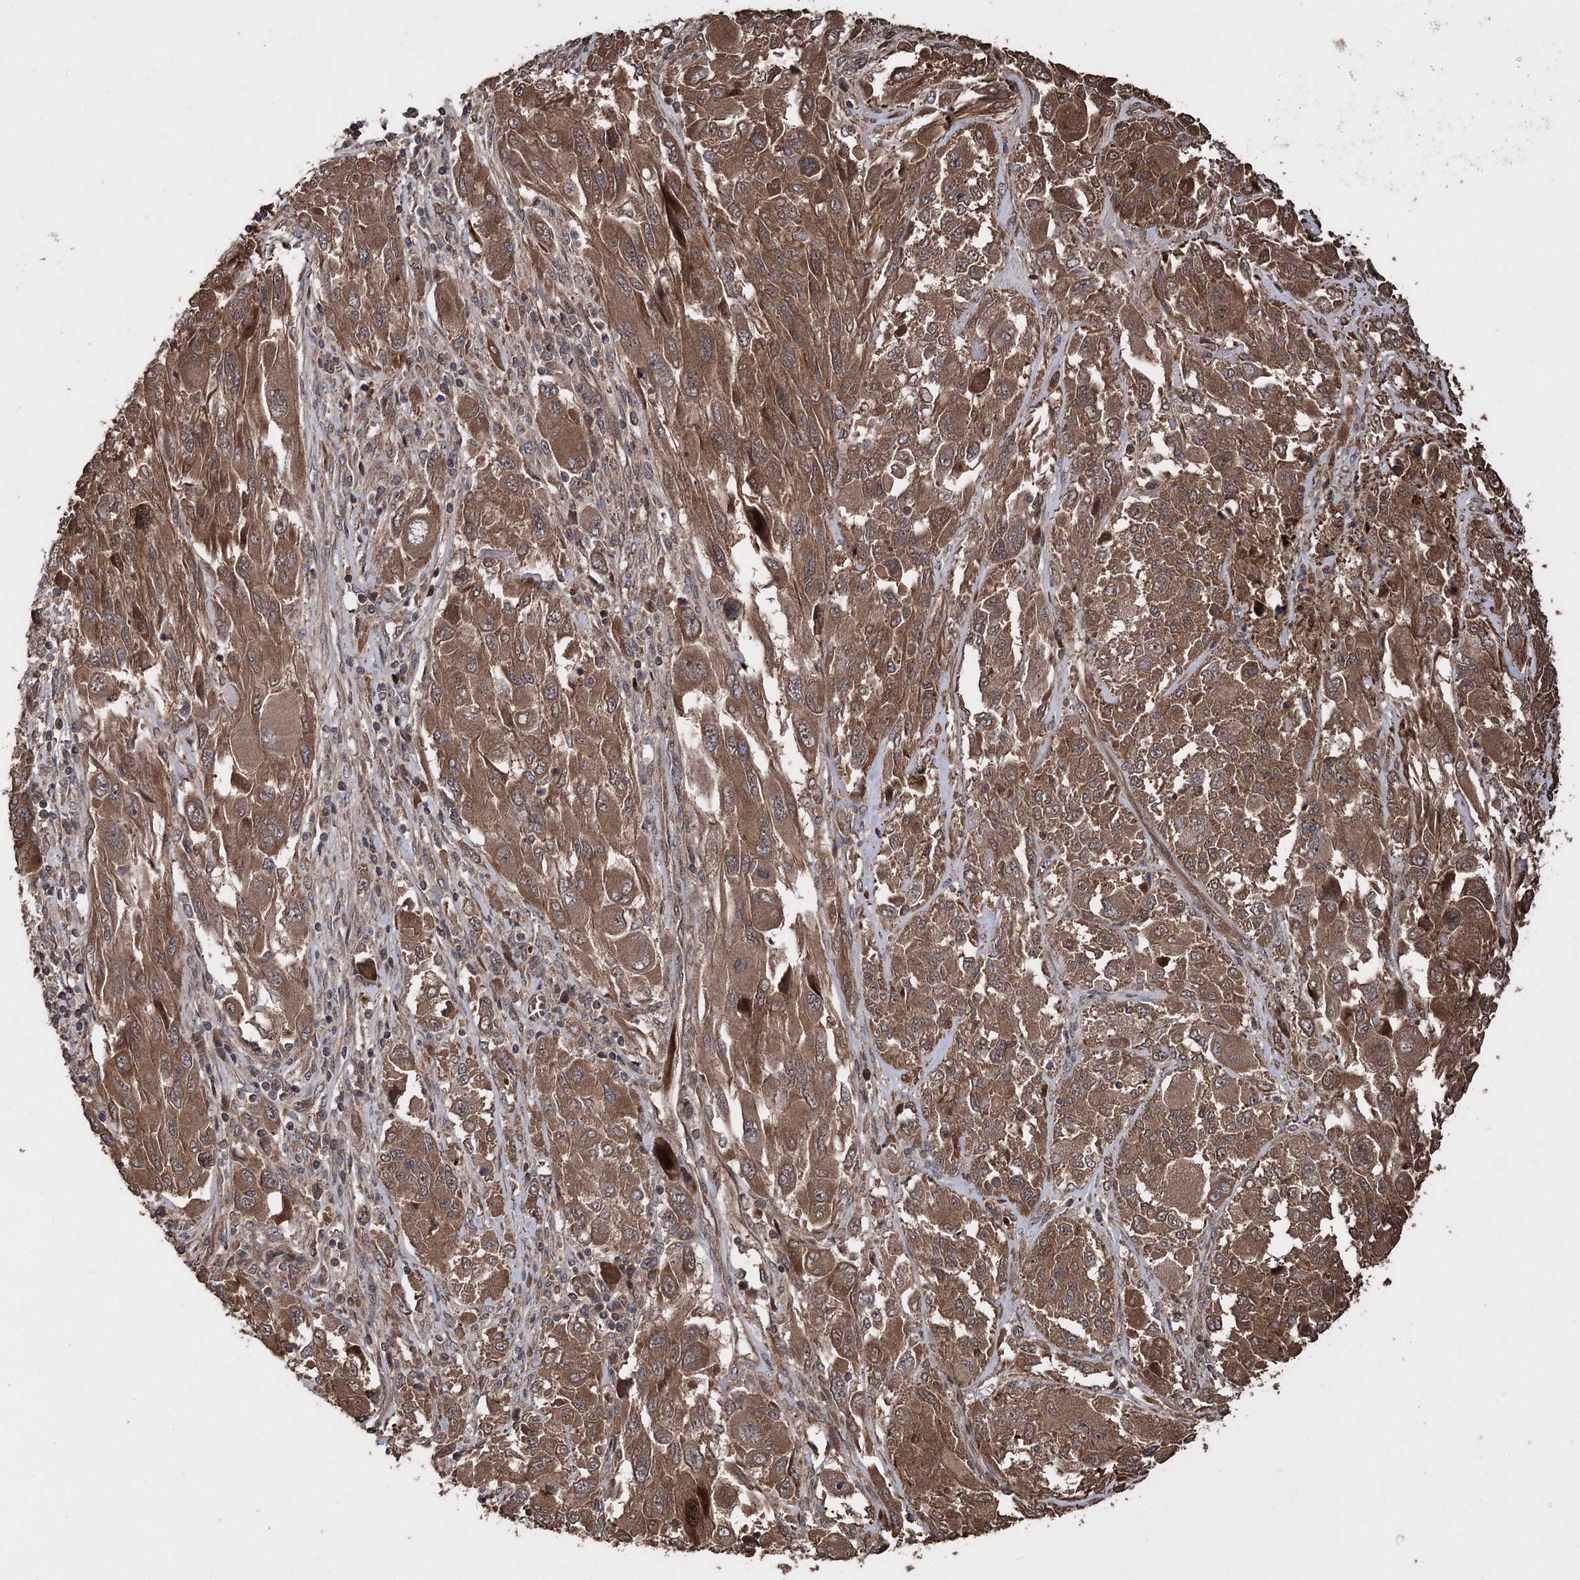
{"staining": {"intensity": "moderate", "quantity": ">75%", "location": "cytoplasmic/membranous"}, "tissue": "melanoma", "cell_type": "Tumor cells", "image_type": "cancer", "snomed": [{"axis": "morphology", "description": "Malignant melanoma, NOS"}, {"axis": "topography", "description": "Skin"}], "caption": "DAB immunohistochemical staining of melanoma displays moderate cytoplasmic/membranous protein positivity in about >75% of tumor cells.", "gene": "RASSF3", "patient": {"sex": "female", "age": 91}}